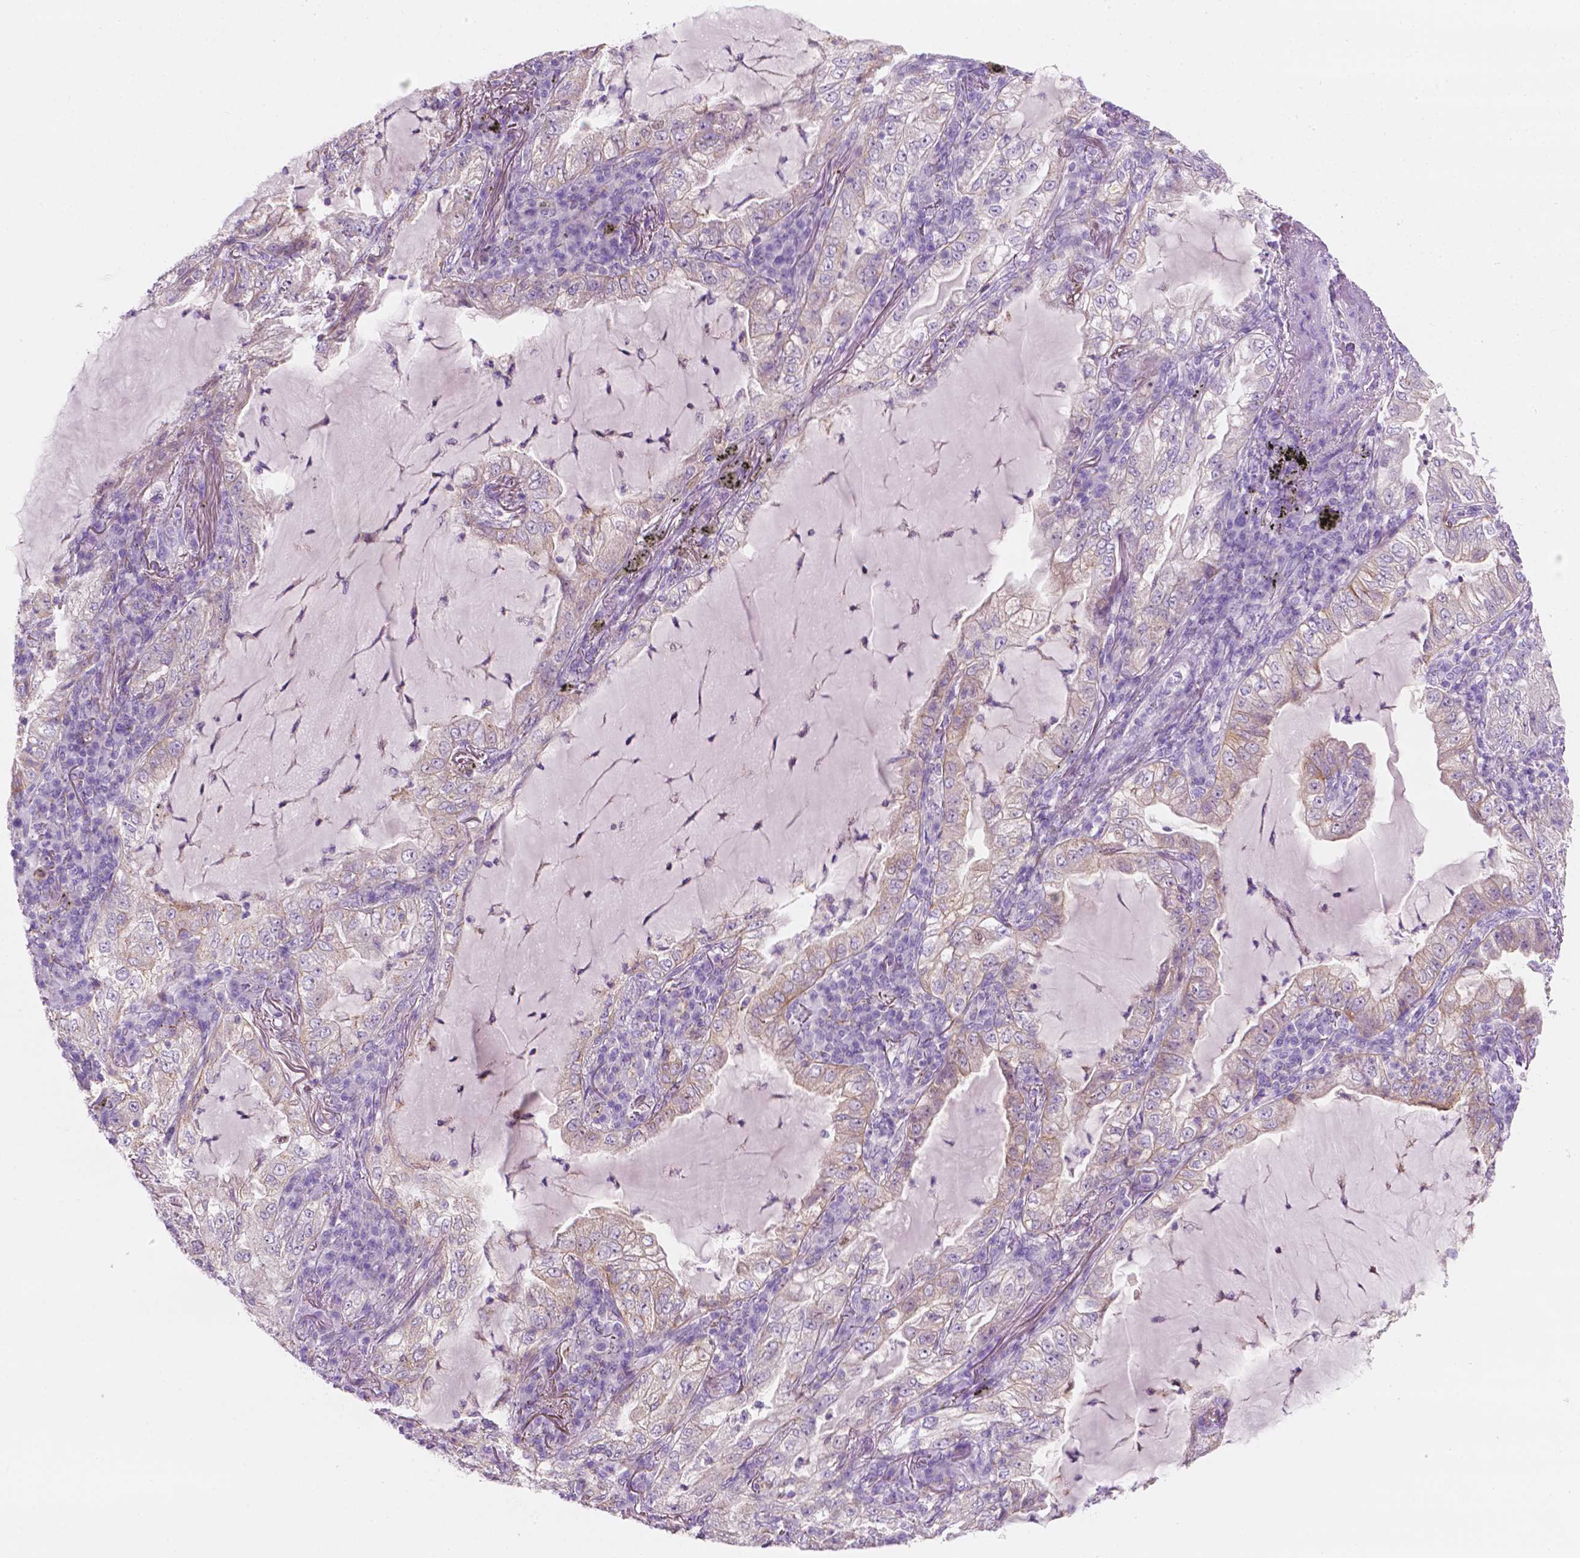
{"staining": {"intensity": "weak", "quantity": "<25%", "location": "cytoplasmic/membranous"}, "tissue": "lung cancer", "cell_type": "Tumor cells", "image_type": "cancer", "snomed": [{"axis": "morphology", "description": "Adenocarcinoma, NOS"}, {"axis": "topography", "description": "Lung"}], "caption": "A micrograph of human lung cancer is negative for staining in tumor cells.", "gene": "NOS1AP", "patient": {"sex": "female", "age": 73}}